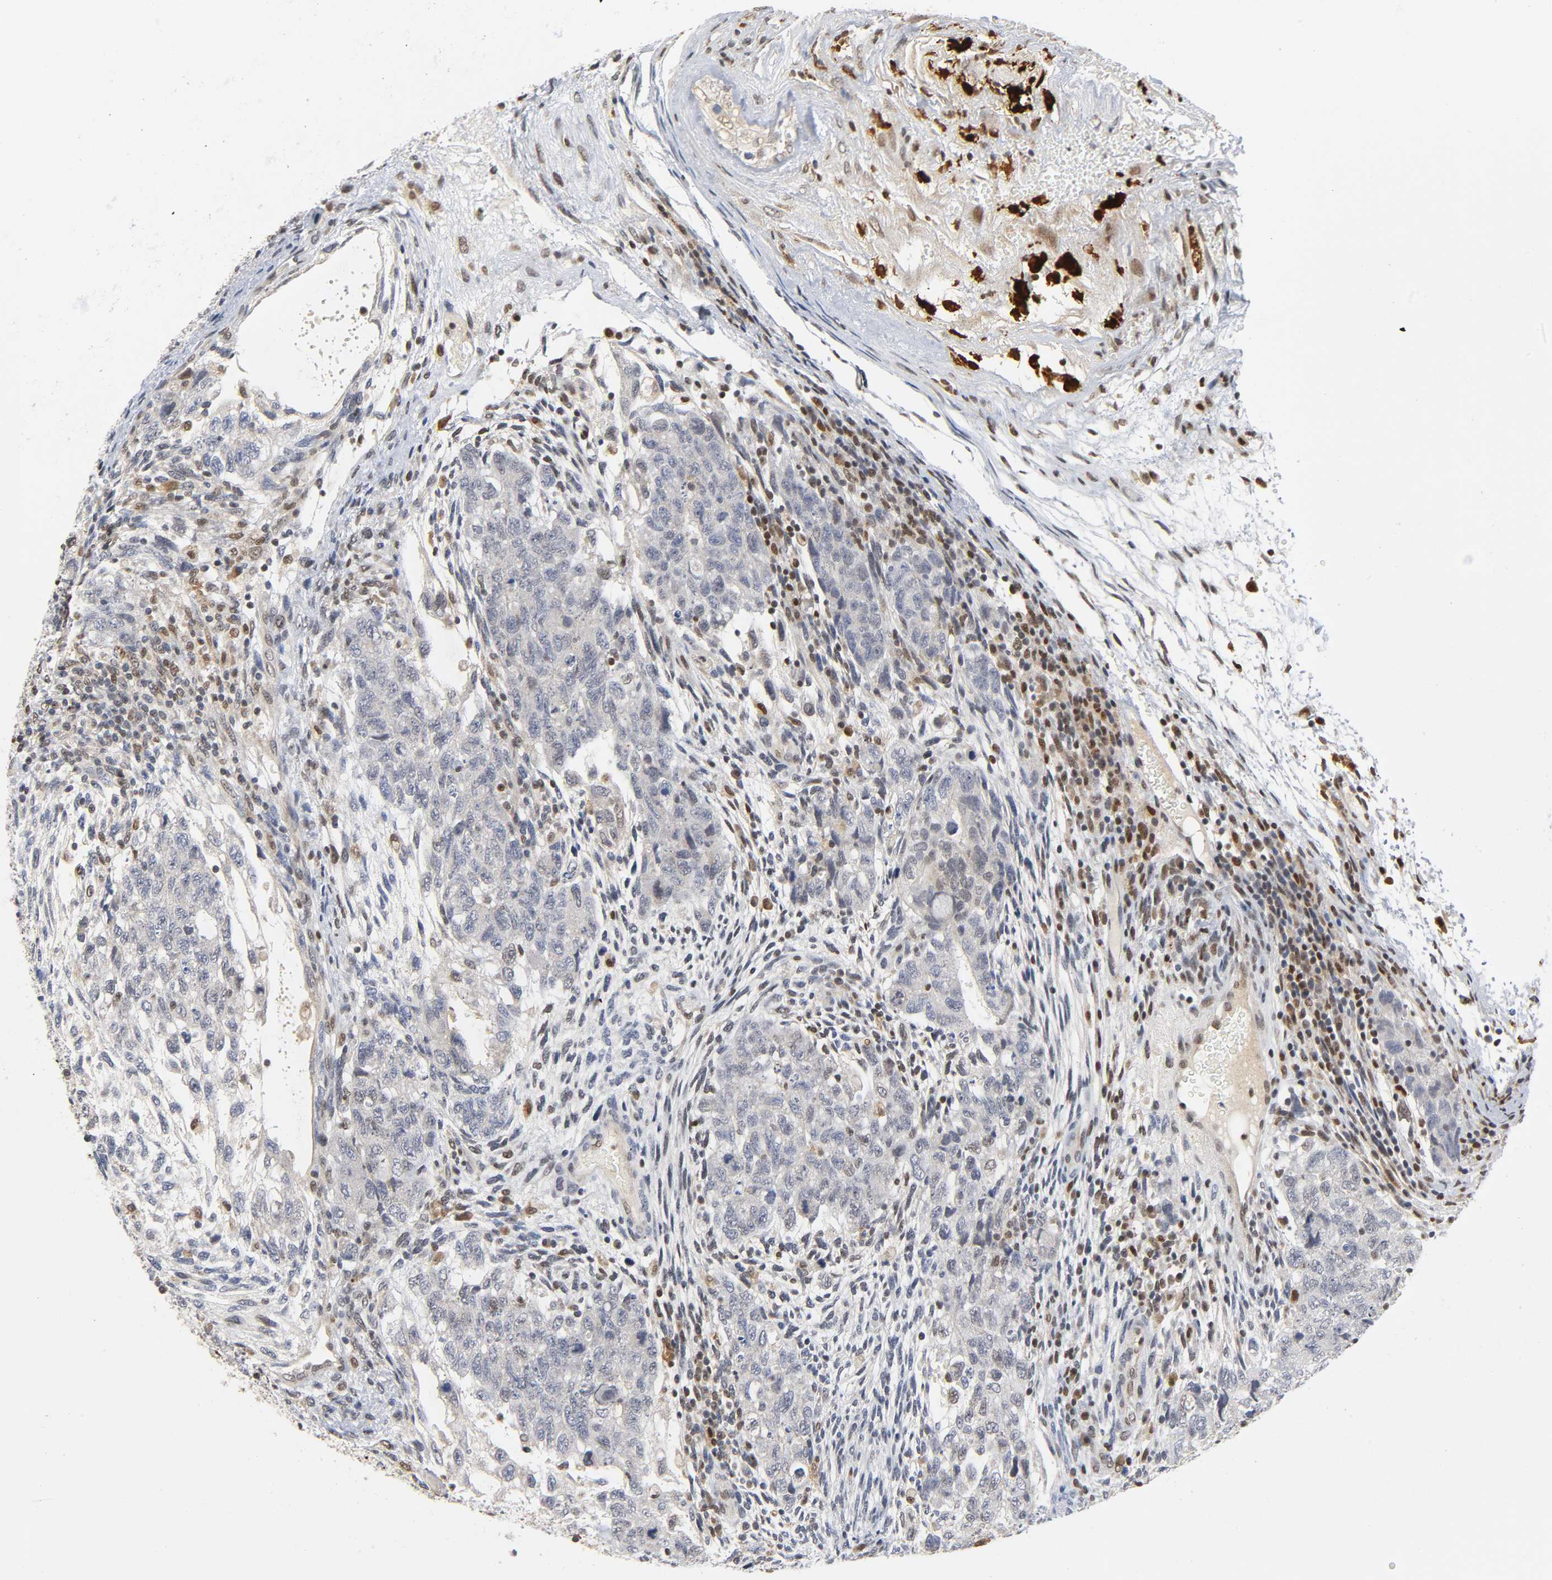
{"staining": {"intensity": "negative", "quantity": "none", "location": "none"}, "tissue": "testis cancer", "cell_type": "Tumor cells", "image_type": "cancer", "snomed": [{"axis": "morphology", "description": "Normal tissue, NOS"}, {"axis": "morphology", "description": "Carcinoma, Embryonal, NOS"}, {"axis": "topography", "description": "Testis"}], "caption": "Human testis cancer (embryonal carcinoma) stained for a protein using immunohistochemistry displays no positivity in tumor cells.", "gene": "KAT2B", "patient": {"sex": "male", "age": 36}}